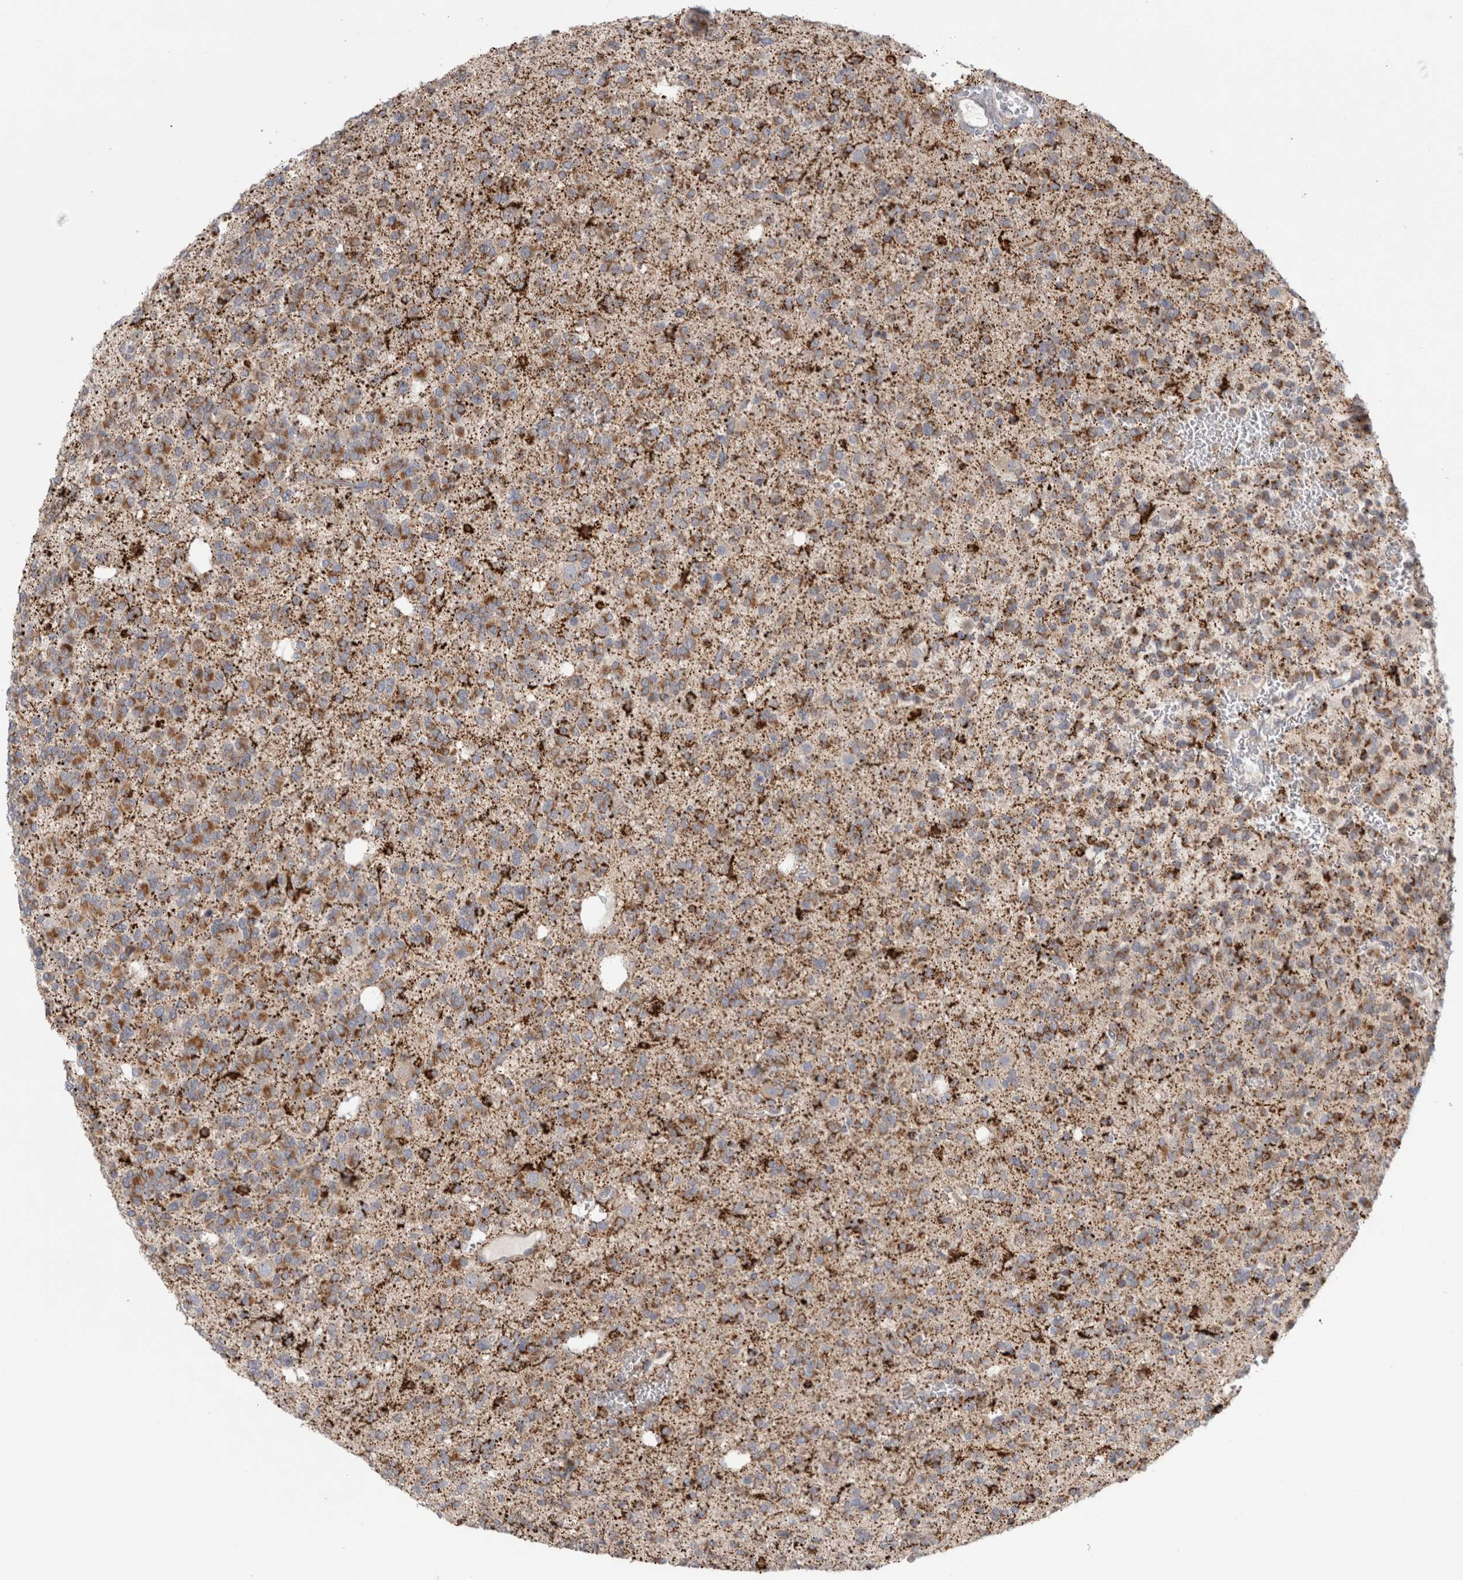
{"staining": {"intensity": "moderate", "quantity": ">75%", "location": "cytoplasmic/membranous"}, "tissue": "glioma", "cell_type": "Tumor cells", "image_type": "cancer", "snomed": [{"axis": "morphology", "description": "Glioma, malignant, Low grade"}, {"axis": "topography", "description": "Brain"}], "caption": "Tumor cells reveal medium levels of moderate cytoplasmic/membranous positivity in approximately >75% of cells in glioma.", "gene": "RAB18", "patient": {"sex": "male", "age": 38}}